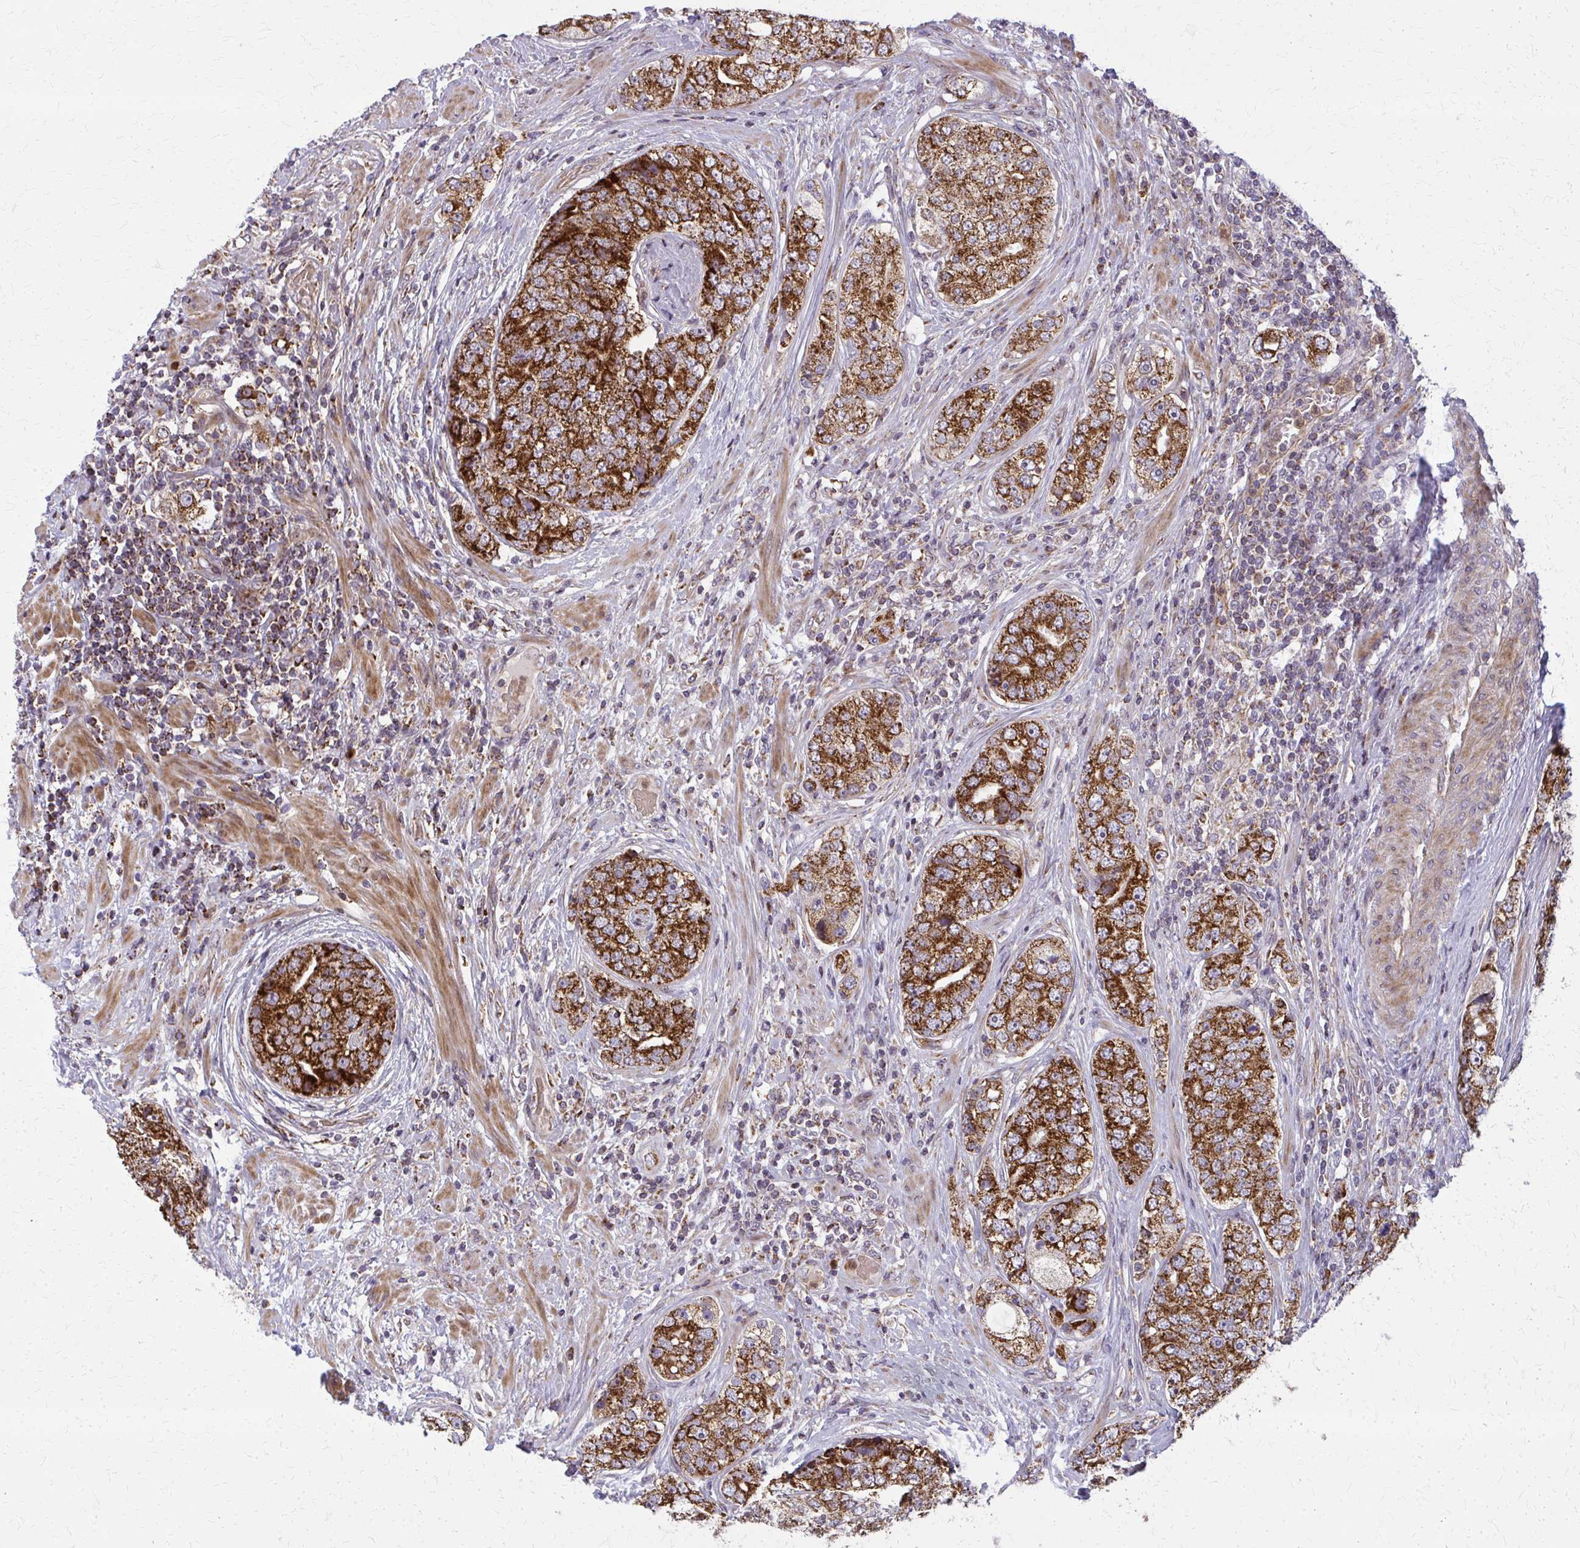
{"staining": {"intensity": "strong", "quantity": ">75%", "location": "cytoplasmic/membranous"}, "tissue": "prostate cancer", "cell_type": "Tumor cells", "image_type": "cancer", "snomed": [{"axis": "morphology", "description": "Adenocarcinoma, High grade"}, {"axis": "topography", "description": "Prostate"}], "caption": "Prostate high-grade adenocarcinoma was stained to show a protein in brown. There is high levels of strong cytoplasmic/membranous expression in approximately >75% of tumor cells.", "gene": "MCCC1", "patient": {"sex": "male", "age": 60}}